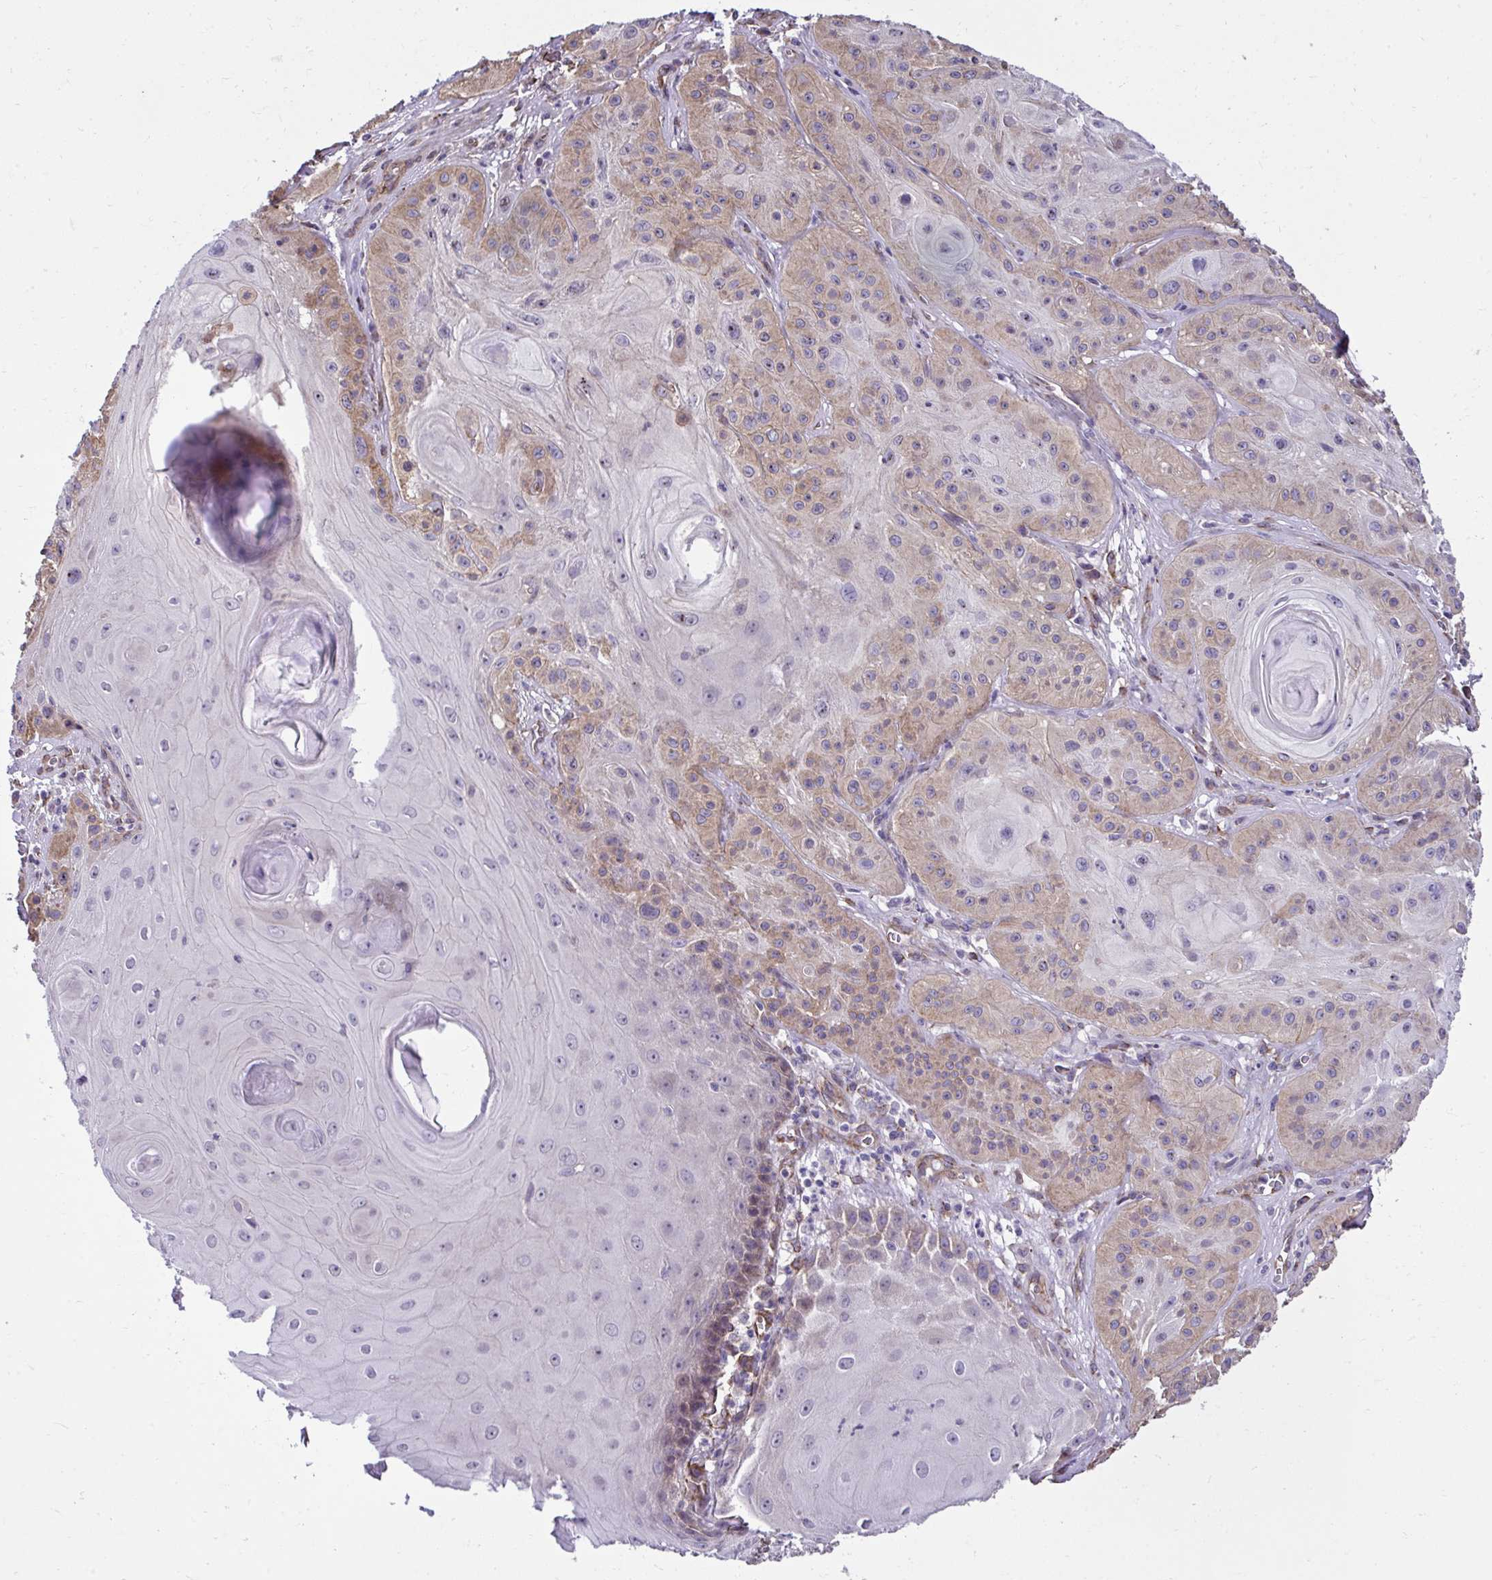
{"staining": {"intensity": "weak", "quantity": "25%-75%", "location": "cytoplasmic/membranous"}, "tissue": "skin cancer", "cell_type": "Tumor cells", "image_type": "cancer", "snomed": [{"axis": "morphology", "description": "Squamous cell carcinoma, NOS"}, {"axis": "topography", "description": "Skin"}], "caption": "Immunohistochemistry micrograph of human skin cancer stained for a protein (brown), which demonstrates low levels of weak cytoplasmic/membranous staining in about 25%-75% of tumor cells.", "gene": "TRIM52", "patient": {"sex": "male", "age": 85}}